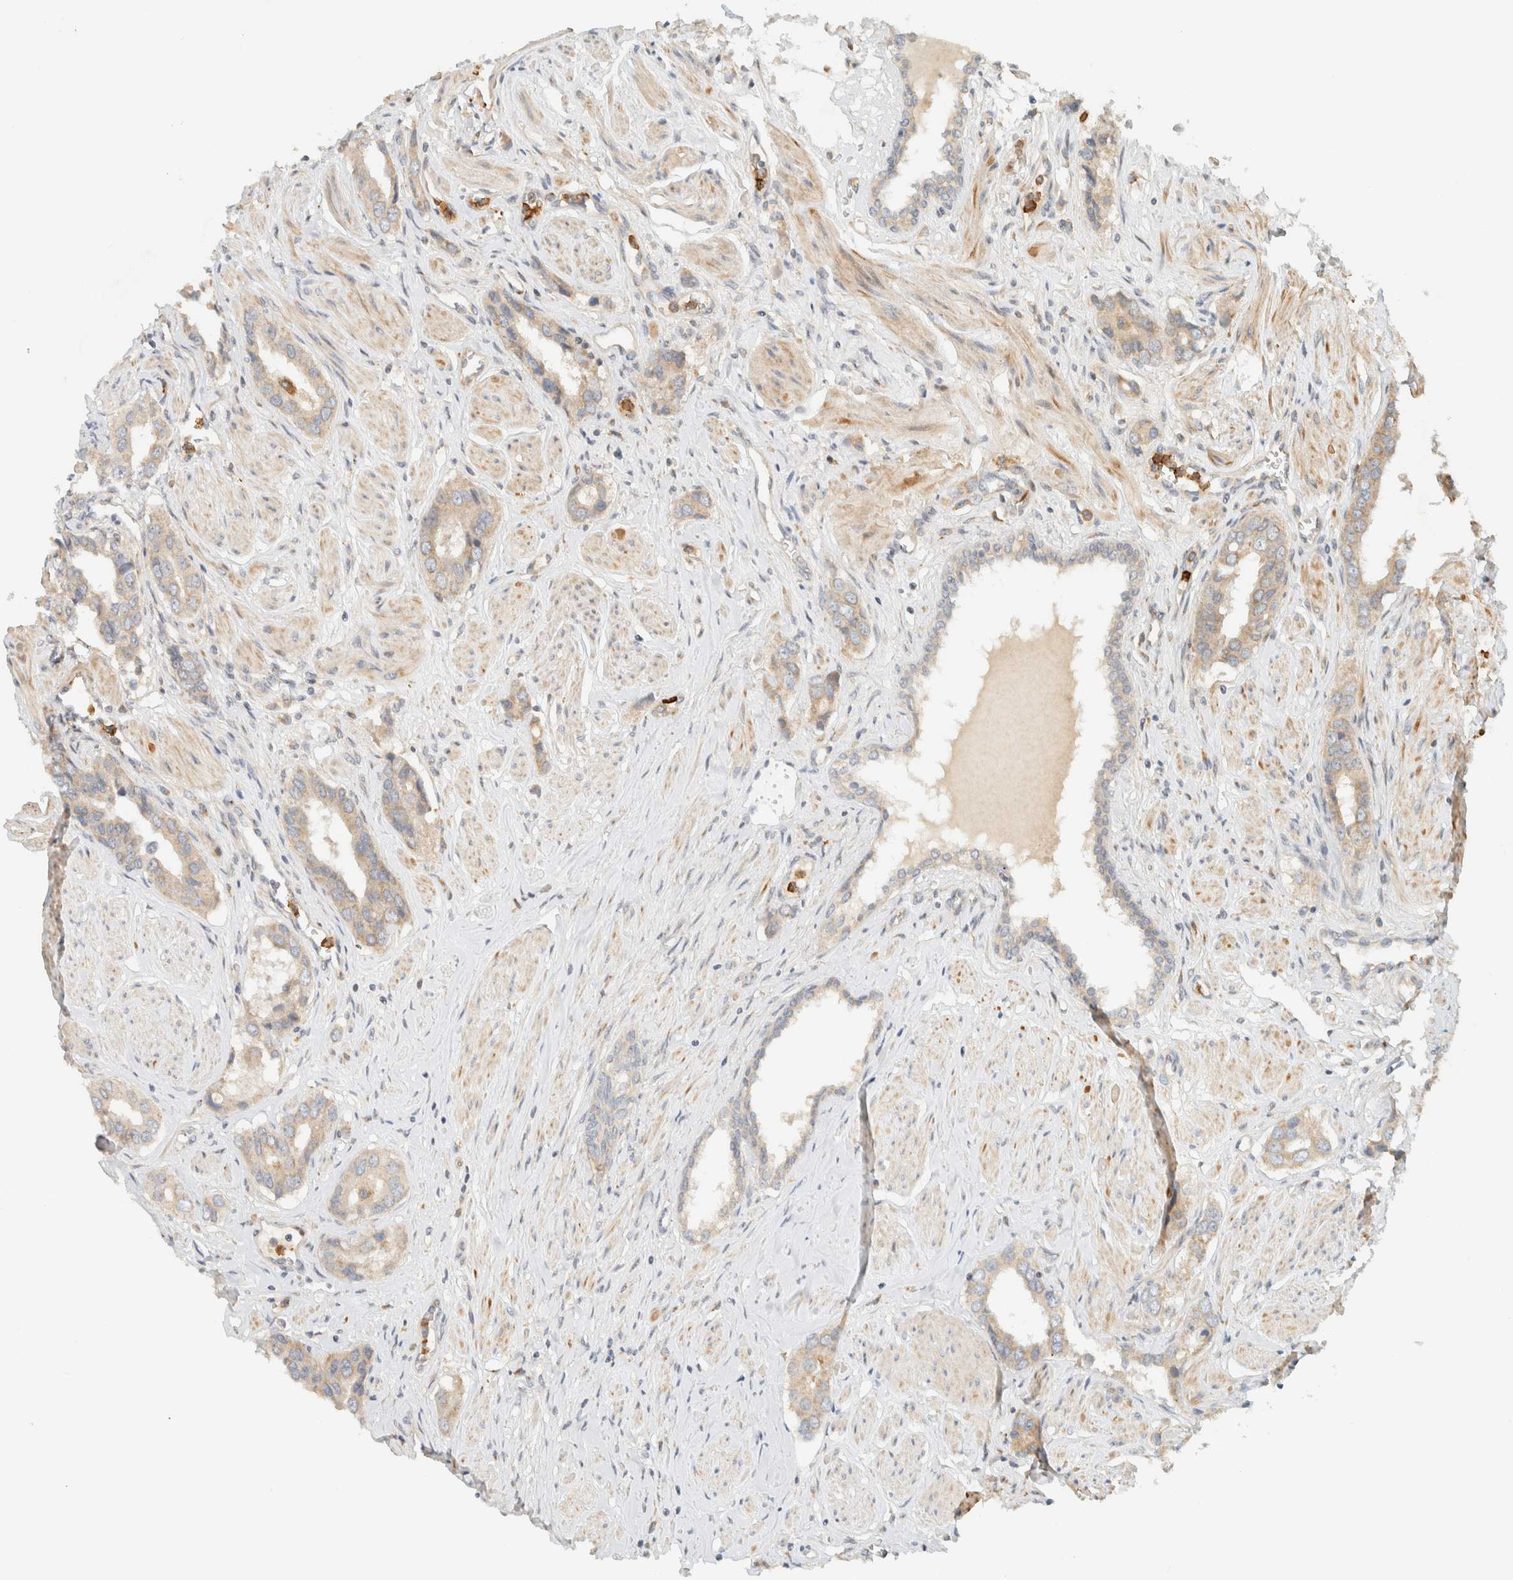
{"staining": {"intensity": "weak", "quantity": ">75%", "location": "cytoplasmic/membranous"}, "tissue": "prostate cancer", "cell_type": "Tumor cells", "image_type": "cancer", "snomed": [{"axis": "morphology", "description": "Adenocarcinoma, High grade"}, {"axis": "topography", "description": "Prostate"}], "caption": "Immunohistochemistry (IHC) photomicrograph of neoplastic tissue: human adenocarcinoma (high-grade) (prostate) stained using immunohistochemistry shows low levels of weak protein expression localized specifically in the cytoplasmic/membranous of tumor cells, appearing as a cytoplasmic/membranous brown color.", "gene": "CCDC171", "patient": {"sex": "male", "age": 52}}